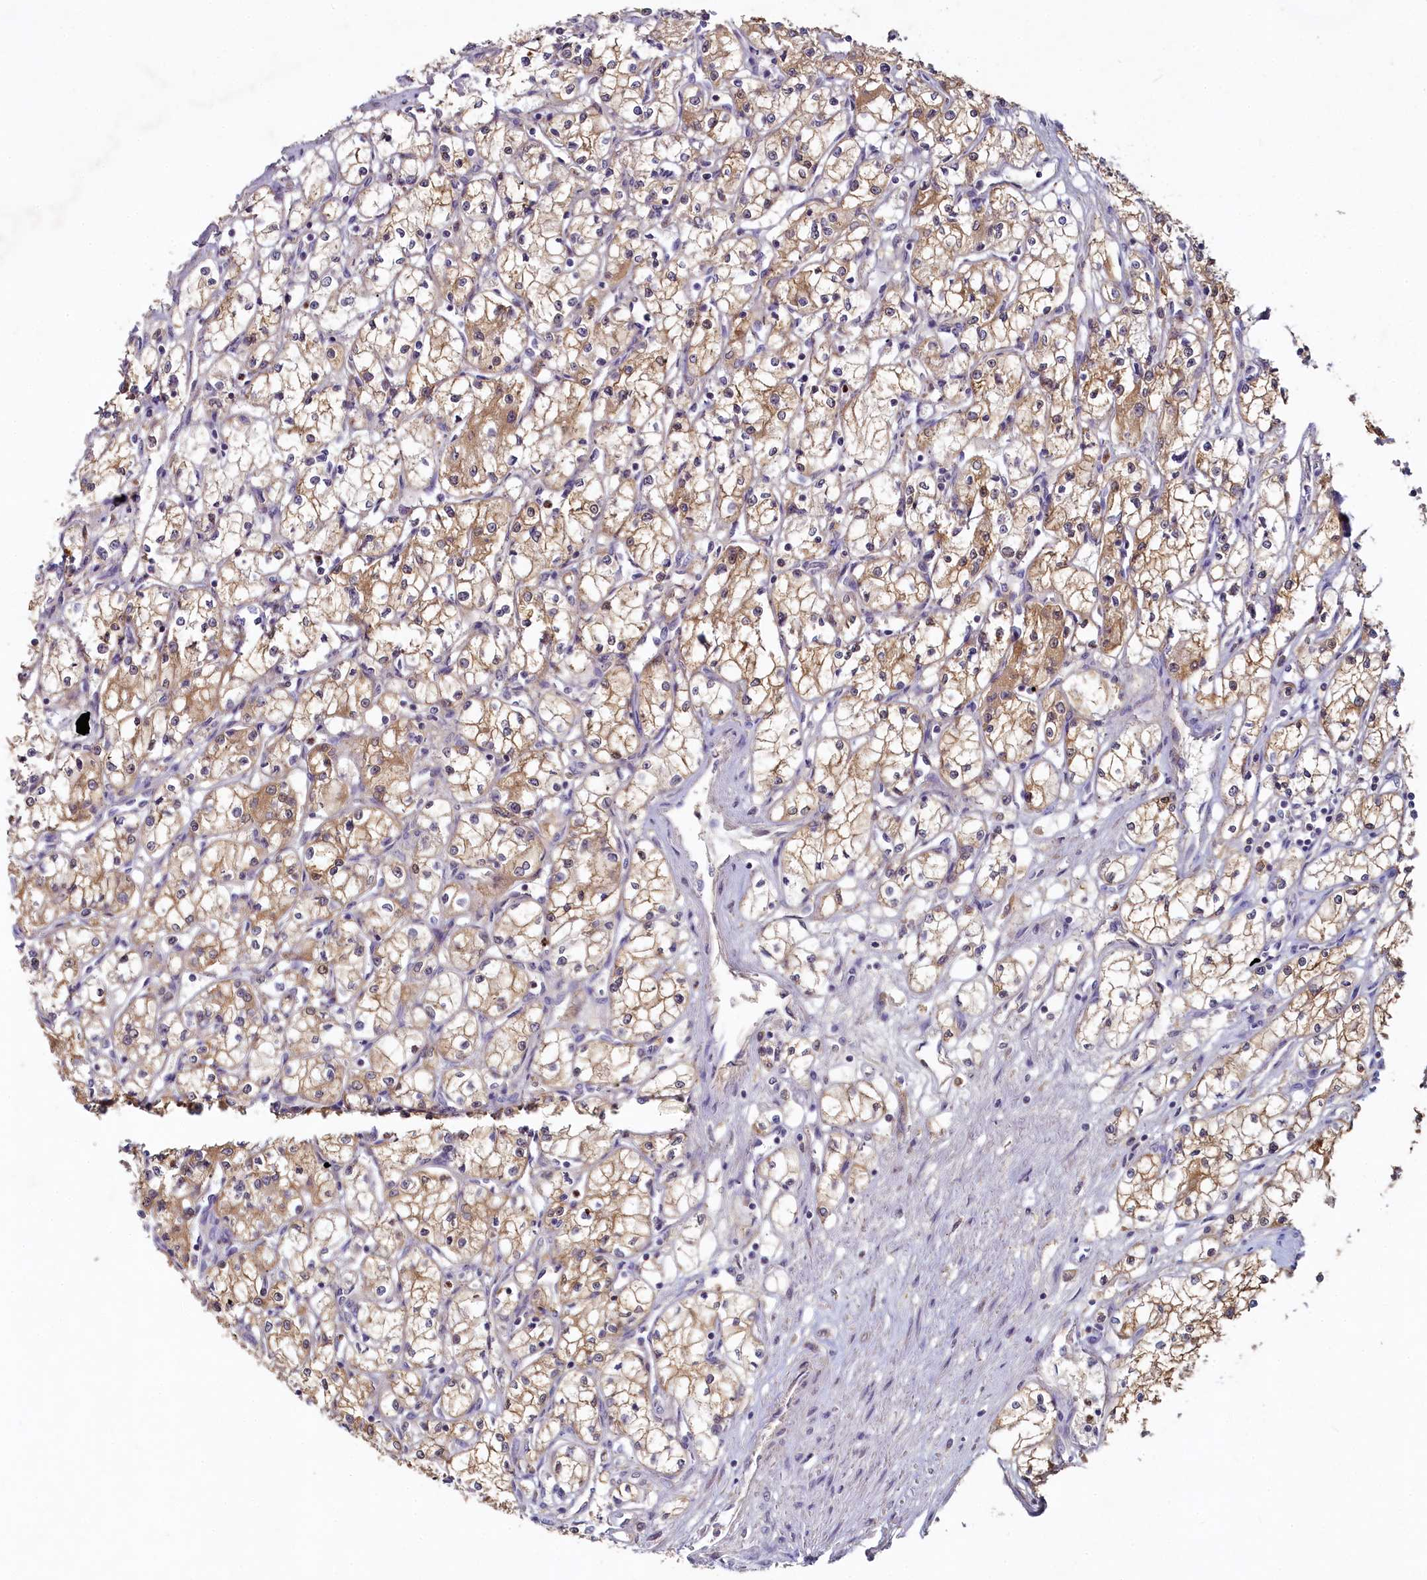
{"staining": {"intensity": "moderate", "quantity": ">75%", "location": "cytoplasmic/membranous"}, "tissue": "renal cancer", "cell_type": "Tumor cells", "image_type": "cancer", "snomed": [{"axis": "morphology", "description": "Adenocarcinoma, NOS"}, {"axis": "topography", "description": "Kidney"}], "caption": "Immunohistochemistry (IHC) histopathology image of neoplastic tissue: adenocarcinoma (renal) stained using IHC demonstrates medium levels of moderate protein expression localized specifically in the cytoplasmic/membranous of tumor cells, appearing as a cytoplasmic/membranous brown color.", "gene": "HERC3", "patient": {"sex": "male", "age": 59}}